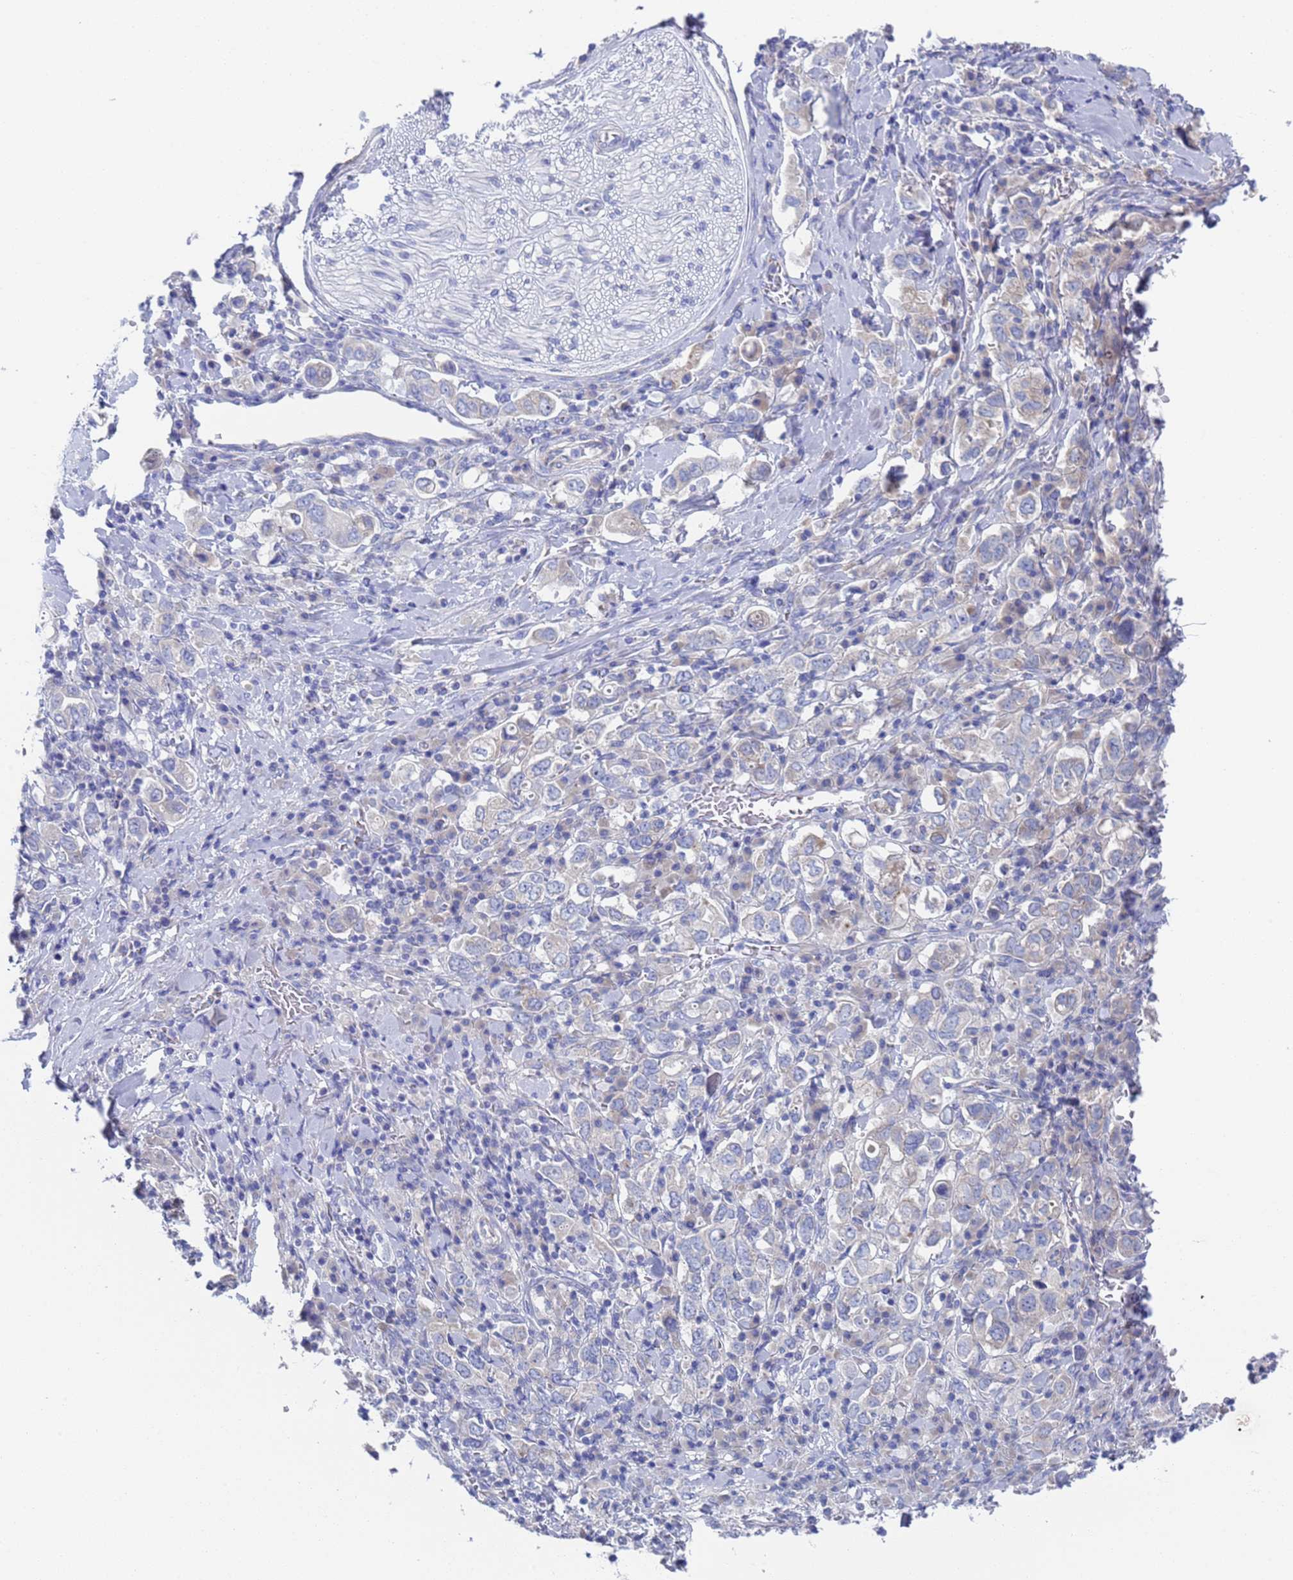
{"staining": {"intensity": "negative", "quantity": "none", "location": "none"}, "tissue": "stomach cancer", "cell_type": "Tumor cells", "image_type": "cancer", "snomed": [{"axis": "morphology", "description": "Adenocarcinoma, NOS"}, {"axis": "topography", "description": "Stomach, upper"}], "caption": "The histopathology image reveals no significant staining in tumor cells of stomach cancer (adenocarcinoma).", "gene": "PET117", "patient": {"sex": "male", "age": 62}}